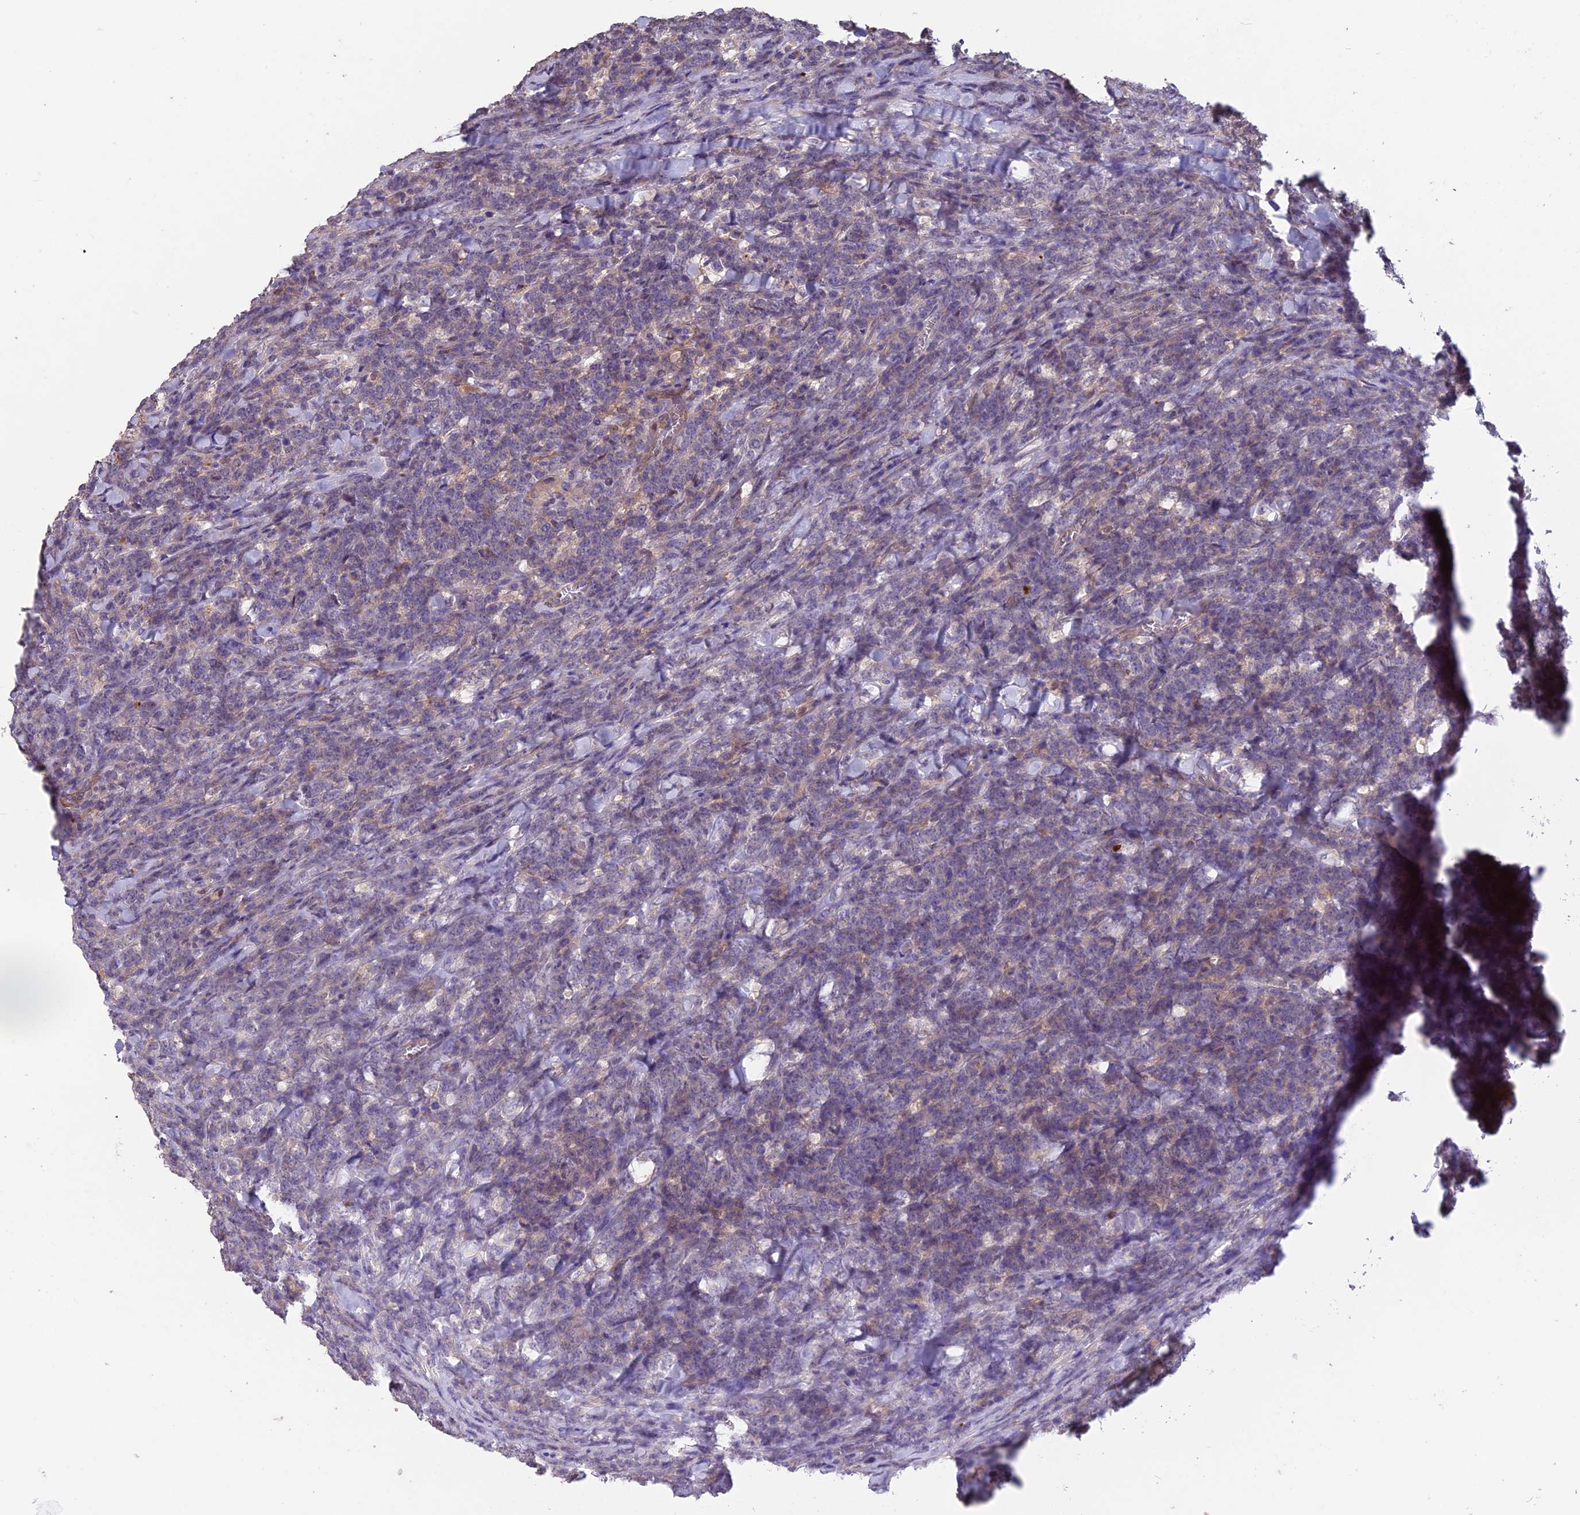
{"staining": {"intensity": "negative", "quantity": "none", "location": "none"}, "tissue": "lymphoma", "cell_type": "Tumor cells", "image_type": "cancer", "snomed": [{"axis": "morphology", "description": "Malignant lymphoma, non-Hodgkin's type, High grade"}, {"axis": "topography", "description": "Small intestine"}], "caption": "Protein analysis of lymphoma demonstrates no significant expression in tumor cells.", "gene": "CEACAM16", "patient": {"sex": "male", "age": 8}}